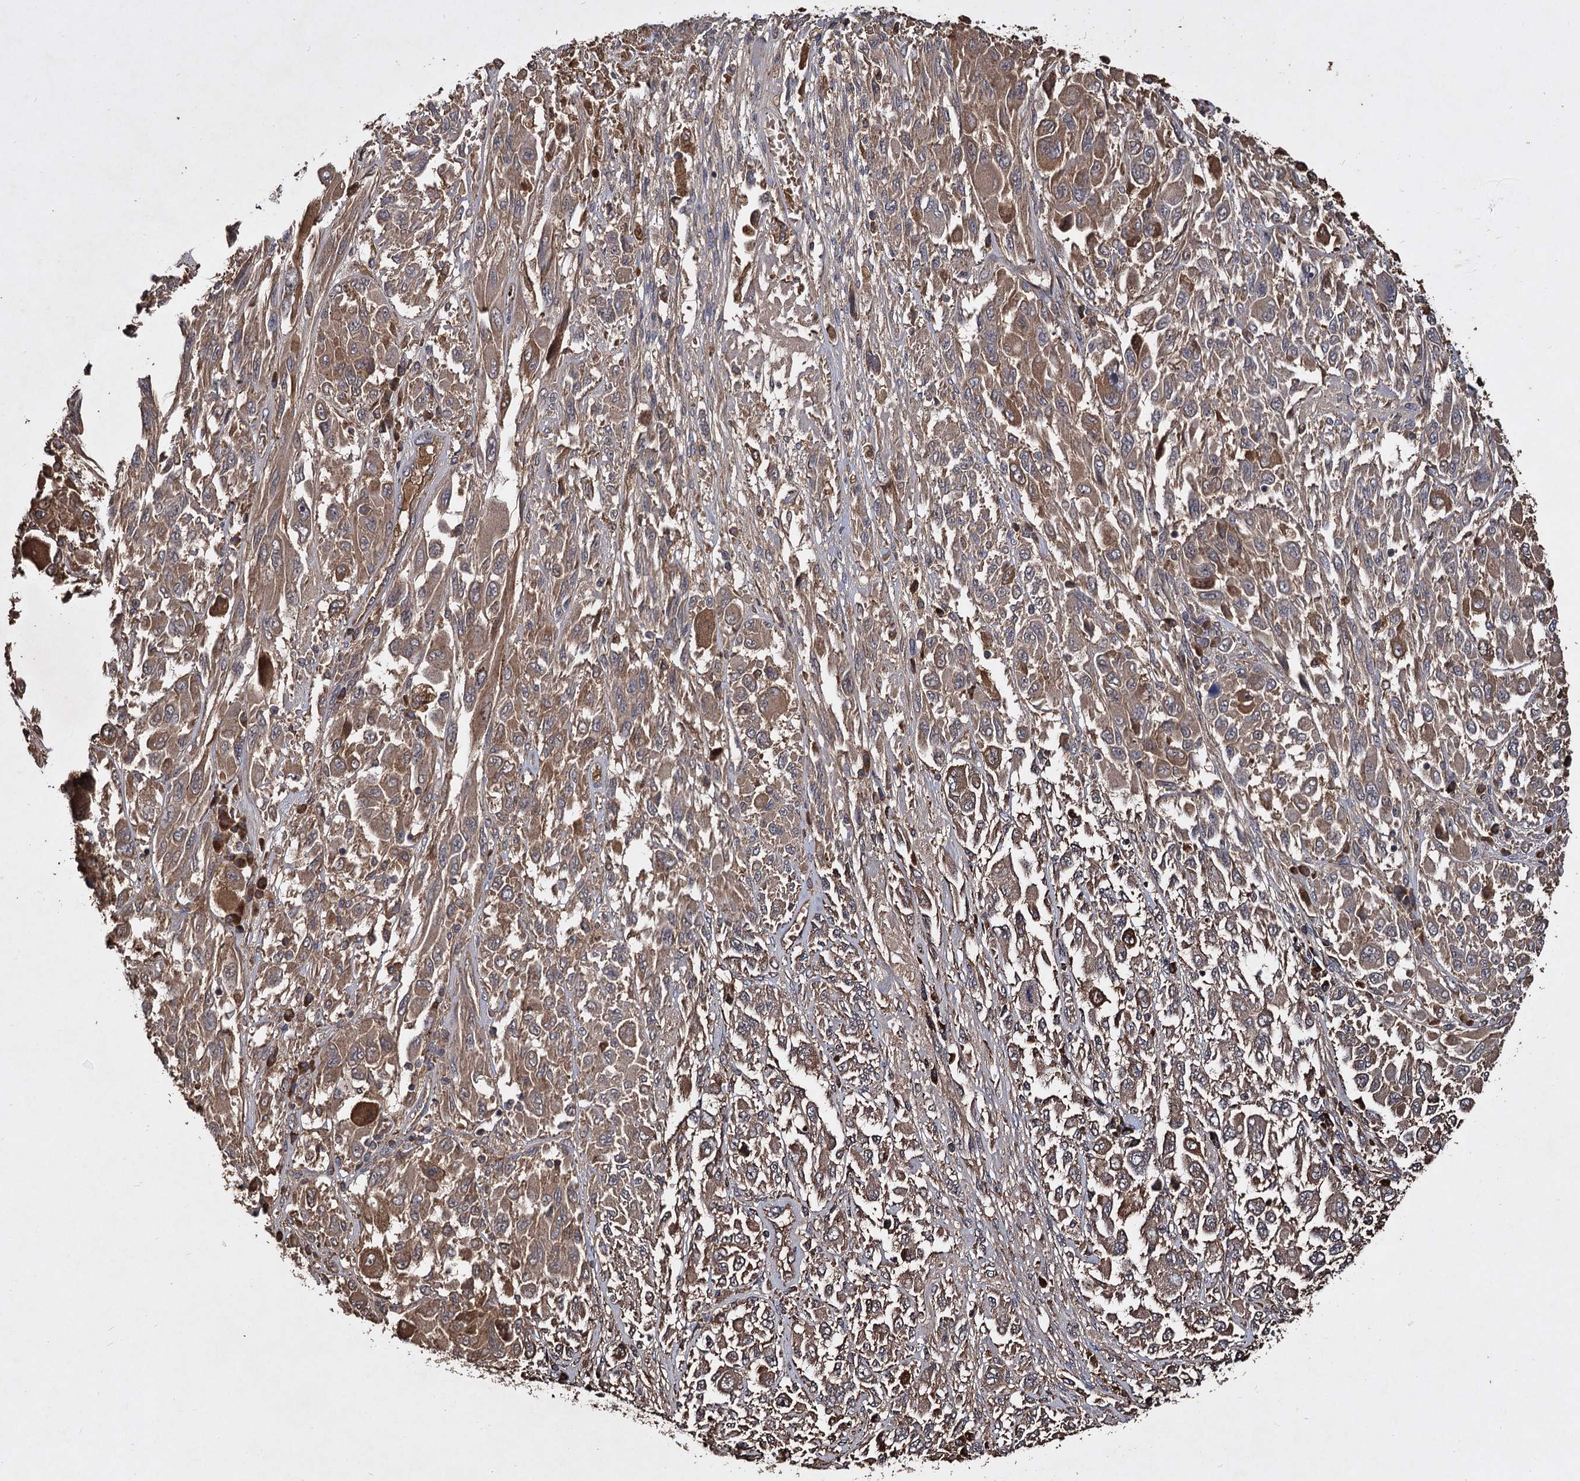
{"staining": {"intensity": "moderate", "quantity": ">75%", "location": "cytoplasmic/membranous"}, "tissue": "melanoma", "cell_type": "Tumor cells", "image_type": "cancer", "snomed": [{"axis": "morphology", "description": "Malignant melanoma, NOS"}, {"axis": "topography", "description": "Skin"}], "caption": "Tumor cells display medium levels of moderate cytoplasmic/membranous positivity in approximately >75% of cells in malignant melanoma. (DAB = brown stain, brightfield microscopy at high magnification).", "gene": "GCLC", "patient": {"sex": "female", "age": 91}}